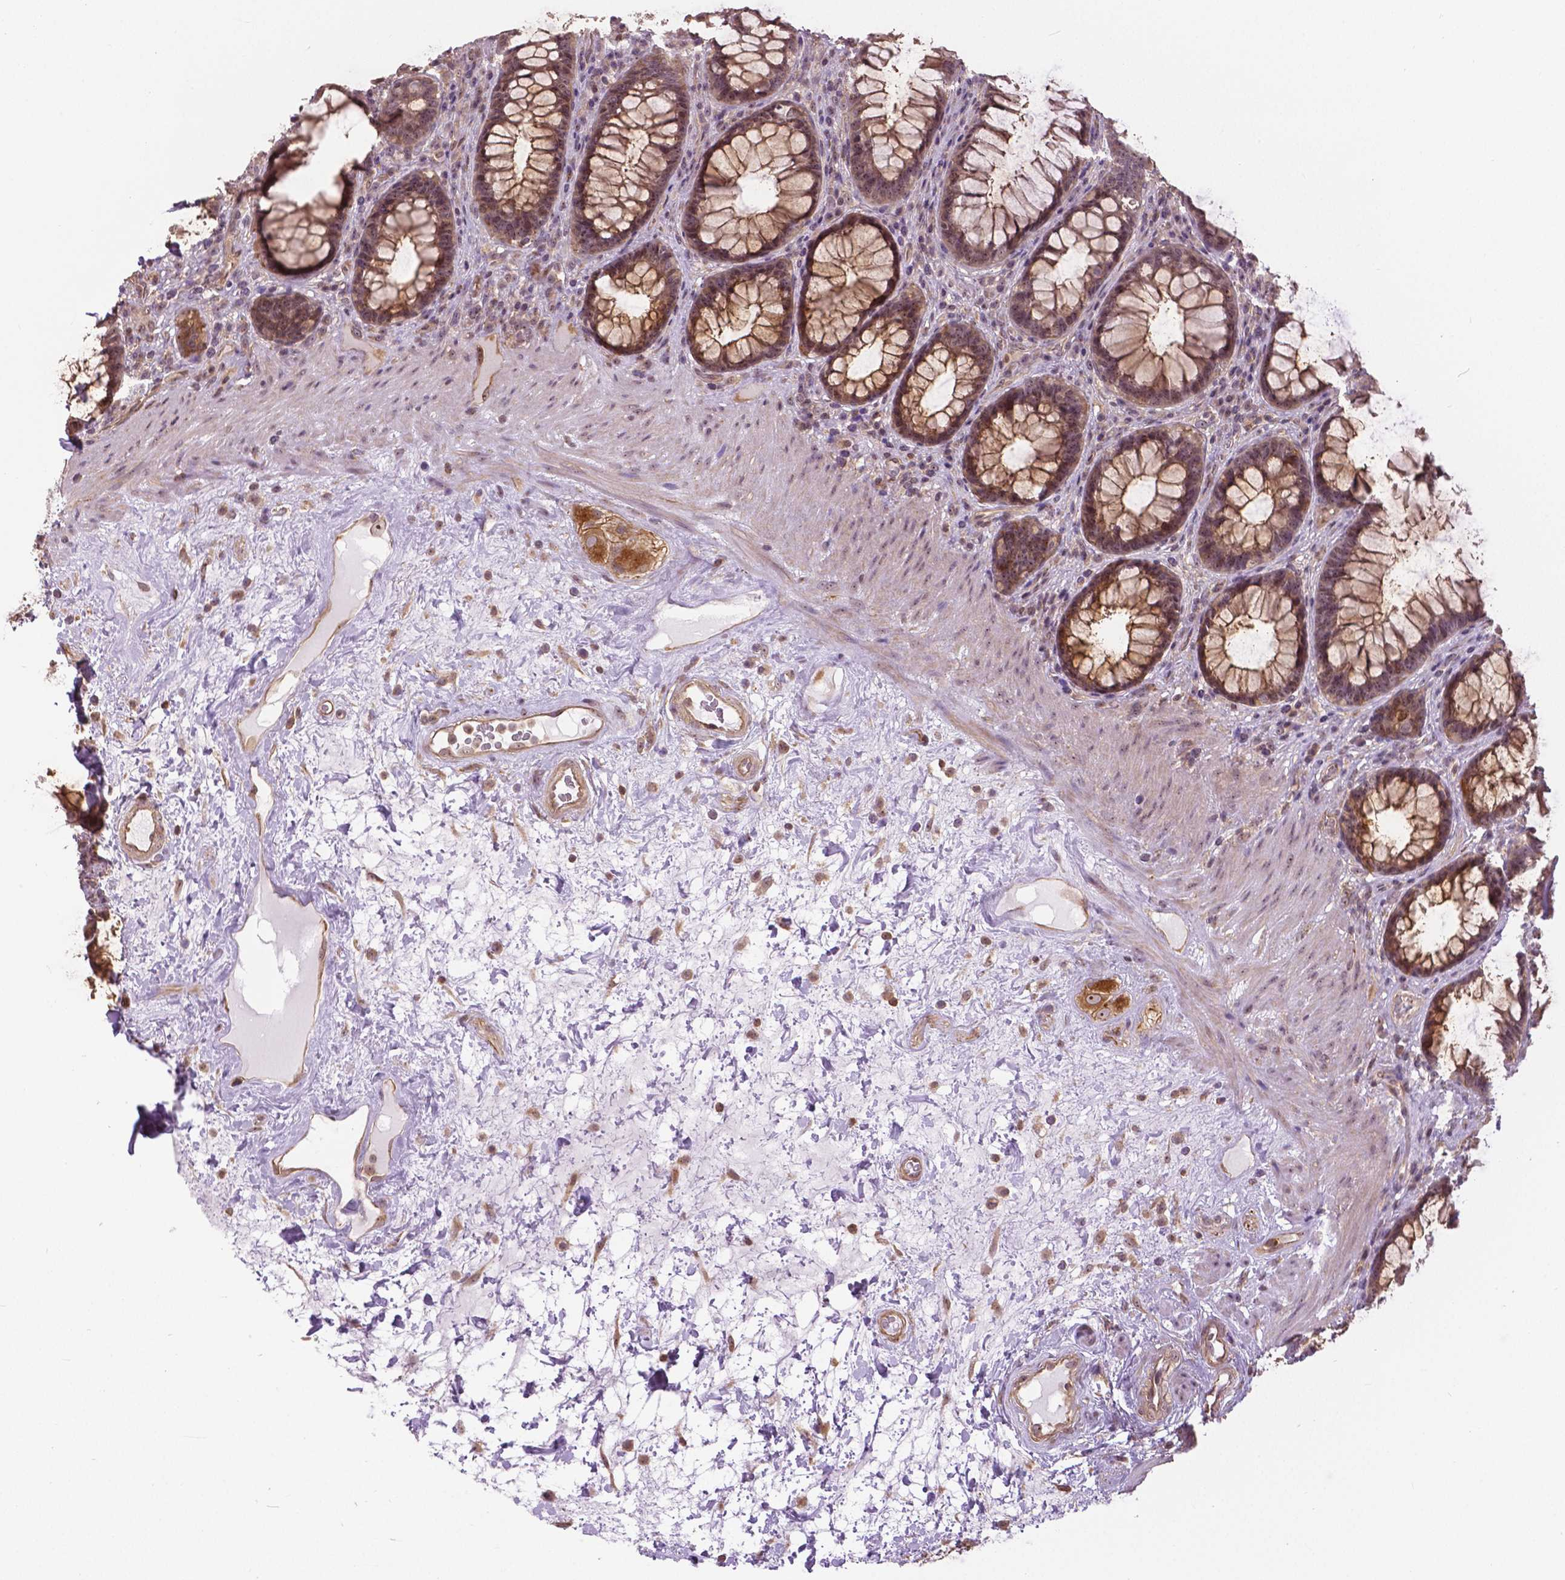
{"staining": {"intensity": "moderate", "quantity": "25%-75%", "location": "cytoplasmic/membranous"}, "tissue": "rectum", "cell_type": "Glandular cells", "image_type": "normal", "snomed": [{"axis": "morphology", "description": "Normal tissue, NOS"}, {"axis": "topography", "description": "Rectum"}], "caption": "Rectum stained with DAB IHC exhibits medium levels of moderate cytoplasmic/membranous positivity in approximately 25%-75% of glandular cells.", "gene": "ANXA13", "patient": {"sex": "male", "age": 72}}